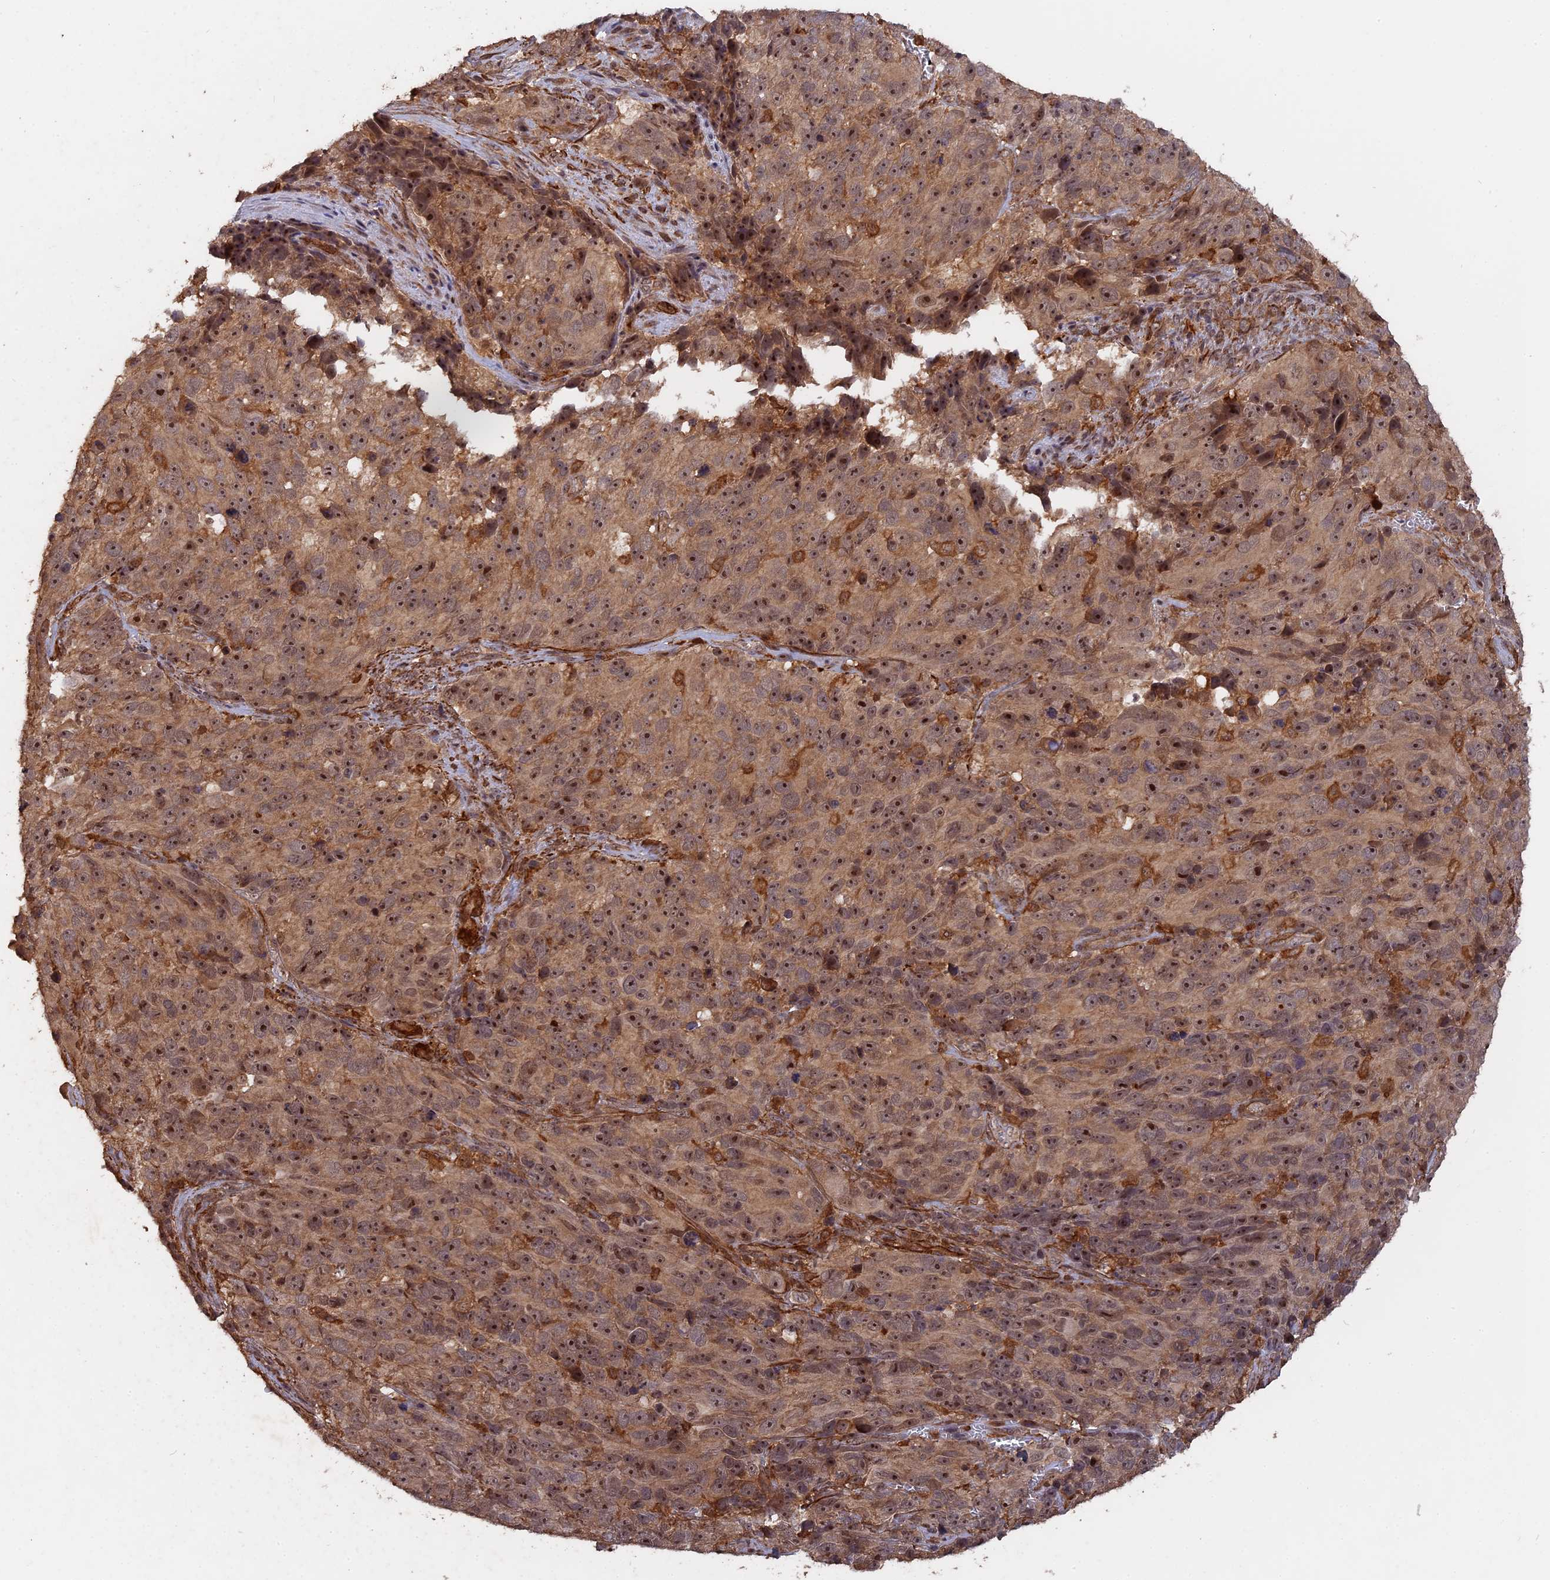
{"staining": {"intensity": "moderate", "quantity": ">75%", "location": "cytoplasmic/membranous,nuclear"}, "tissue": "melanoma", "cell_type": "Tumor cells", "image_type": "cancer", "snomed": [{"axis": "morphology", "description": "Malignant melanoma, NOS"}, {"axis": "topography", "description": "Skin"}], "caption": "Immunohistochemical staining of malignant melanoma shows medium levels of moderate cytoplasmic/membranous and nuclear protein positivity in about >75% of tumor cells. The staining is performed using DAB brown chromogen to label protein expression. The nuclei are counter-stained blue using hematoxylin.", "gene": "SAC3D1", "patient": {"sex": "male", "age": 84}}